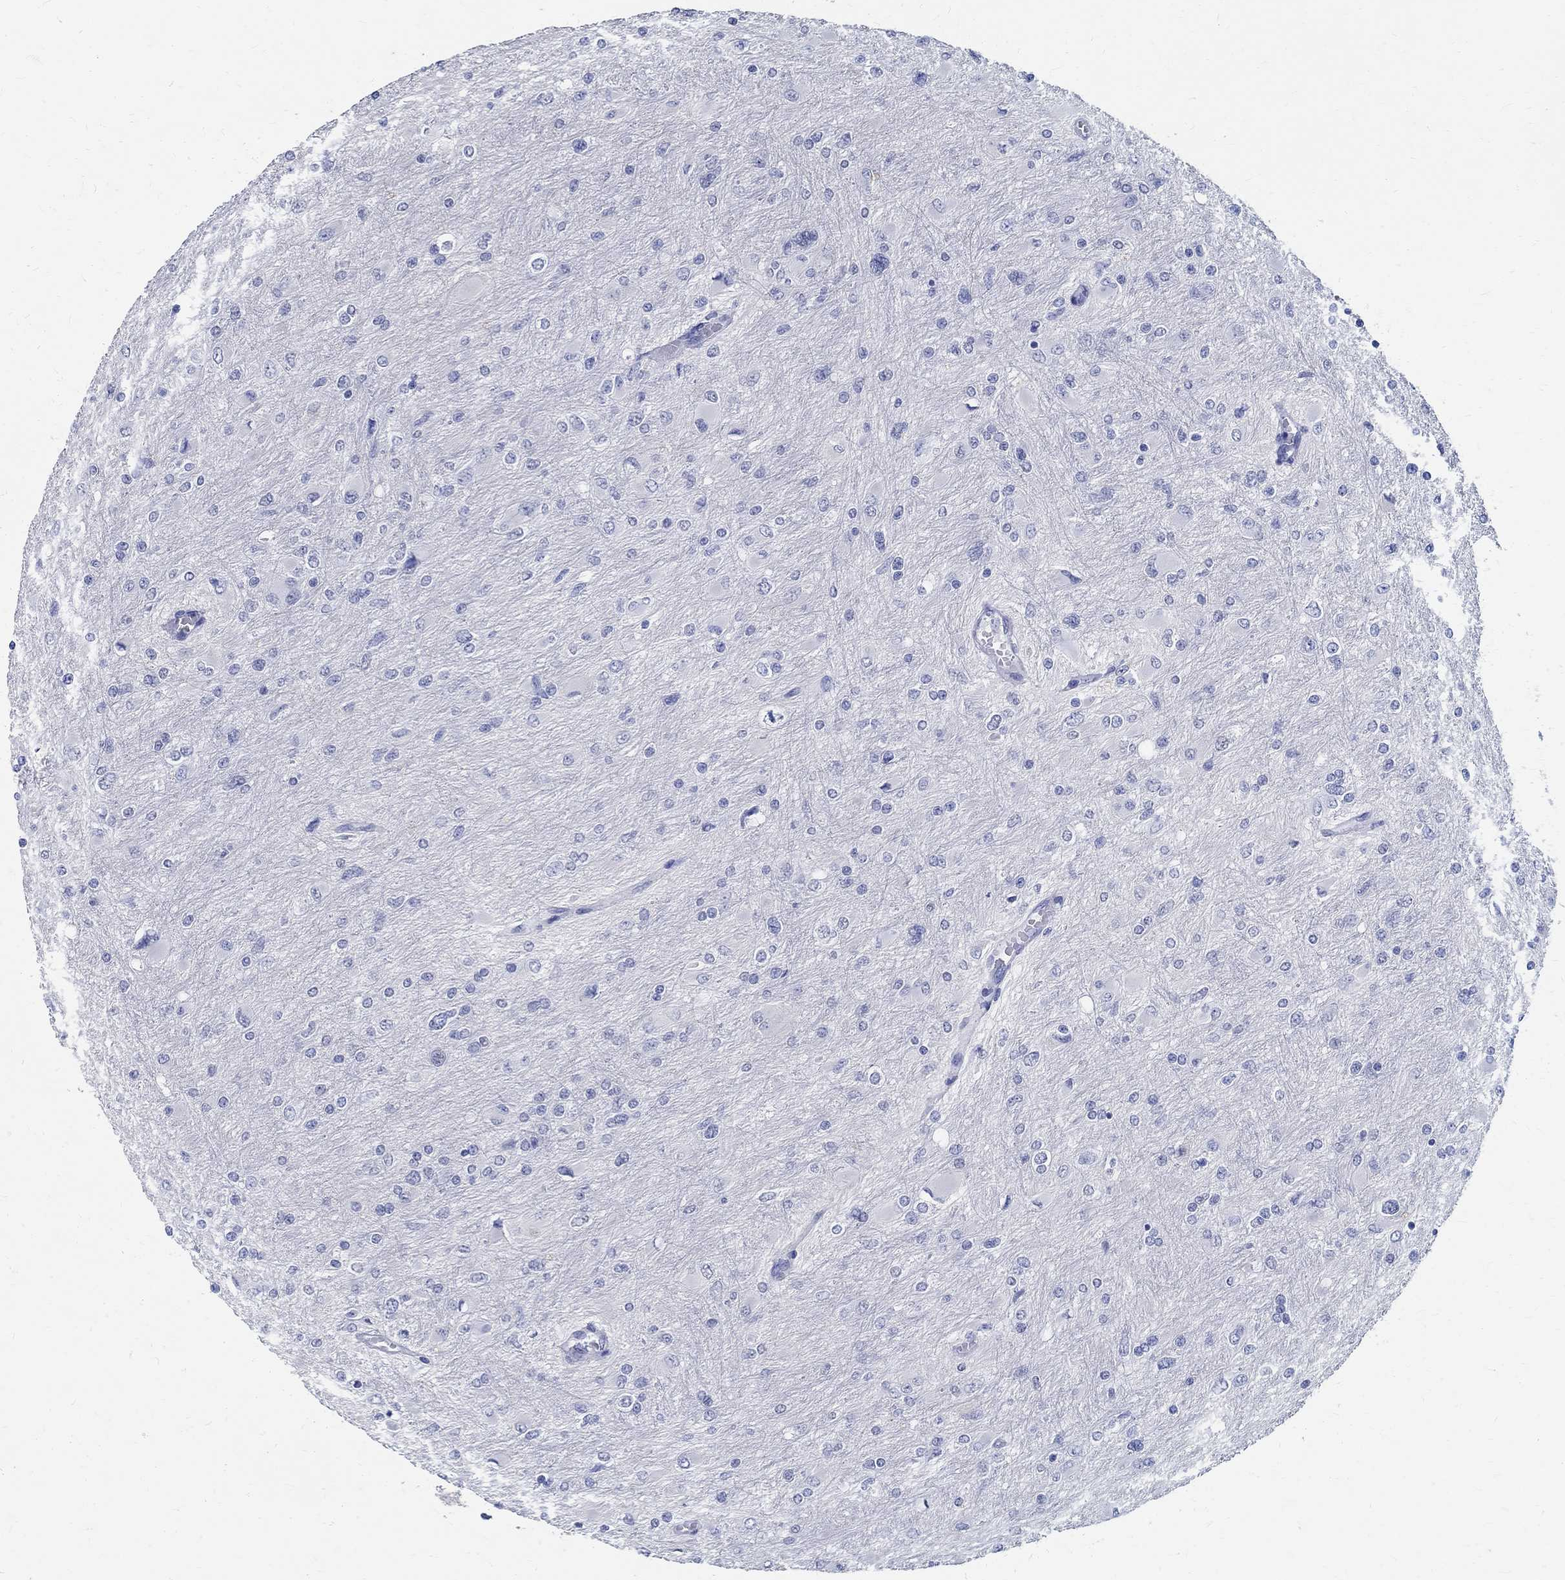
{"staining": {"intensity": "negative", "quantity": "none", "location": "none"}, "tissue": "glioma", "cell_type": "Tumor cells", "image_type": "cancer", "snomed": [{"axis": "morphology", "description": "Glioma, malignant, High grade"}, {"axis": "topography", "description": "Cerebral cortex"}], "caption": "An immunohistochemistry photomicrograph of glioma is shown. There is no staining in tumor cells of glioma.", "gene": "TSPAN16", "patient": {"sex": "female", "age": 36}}